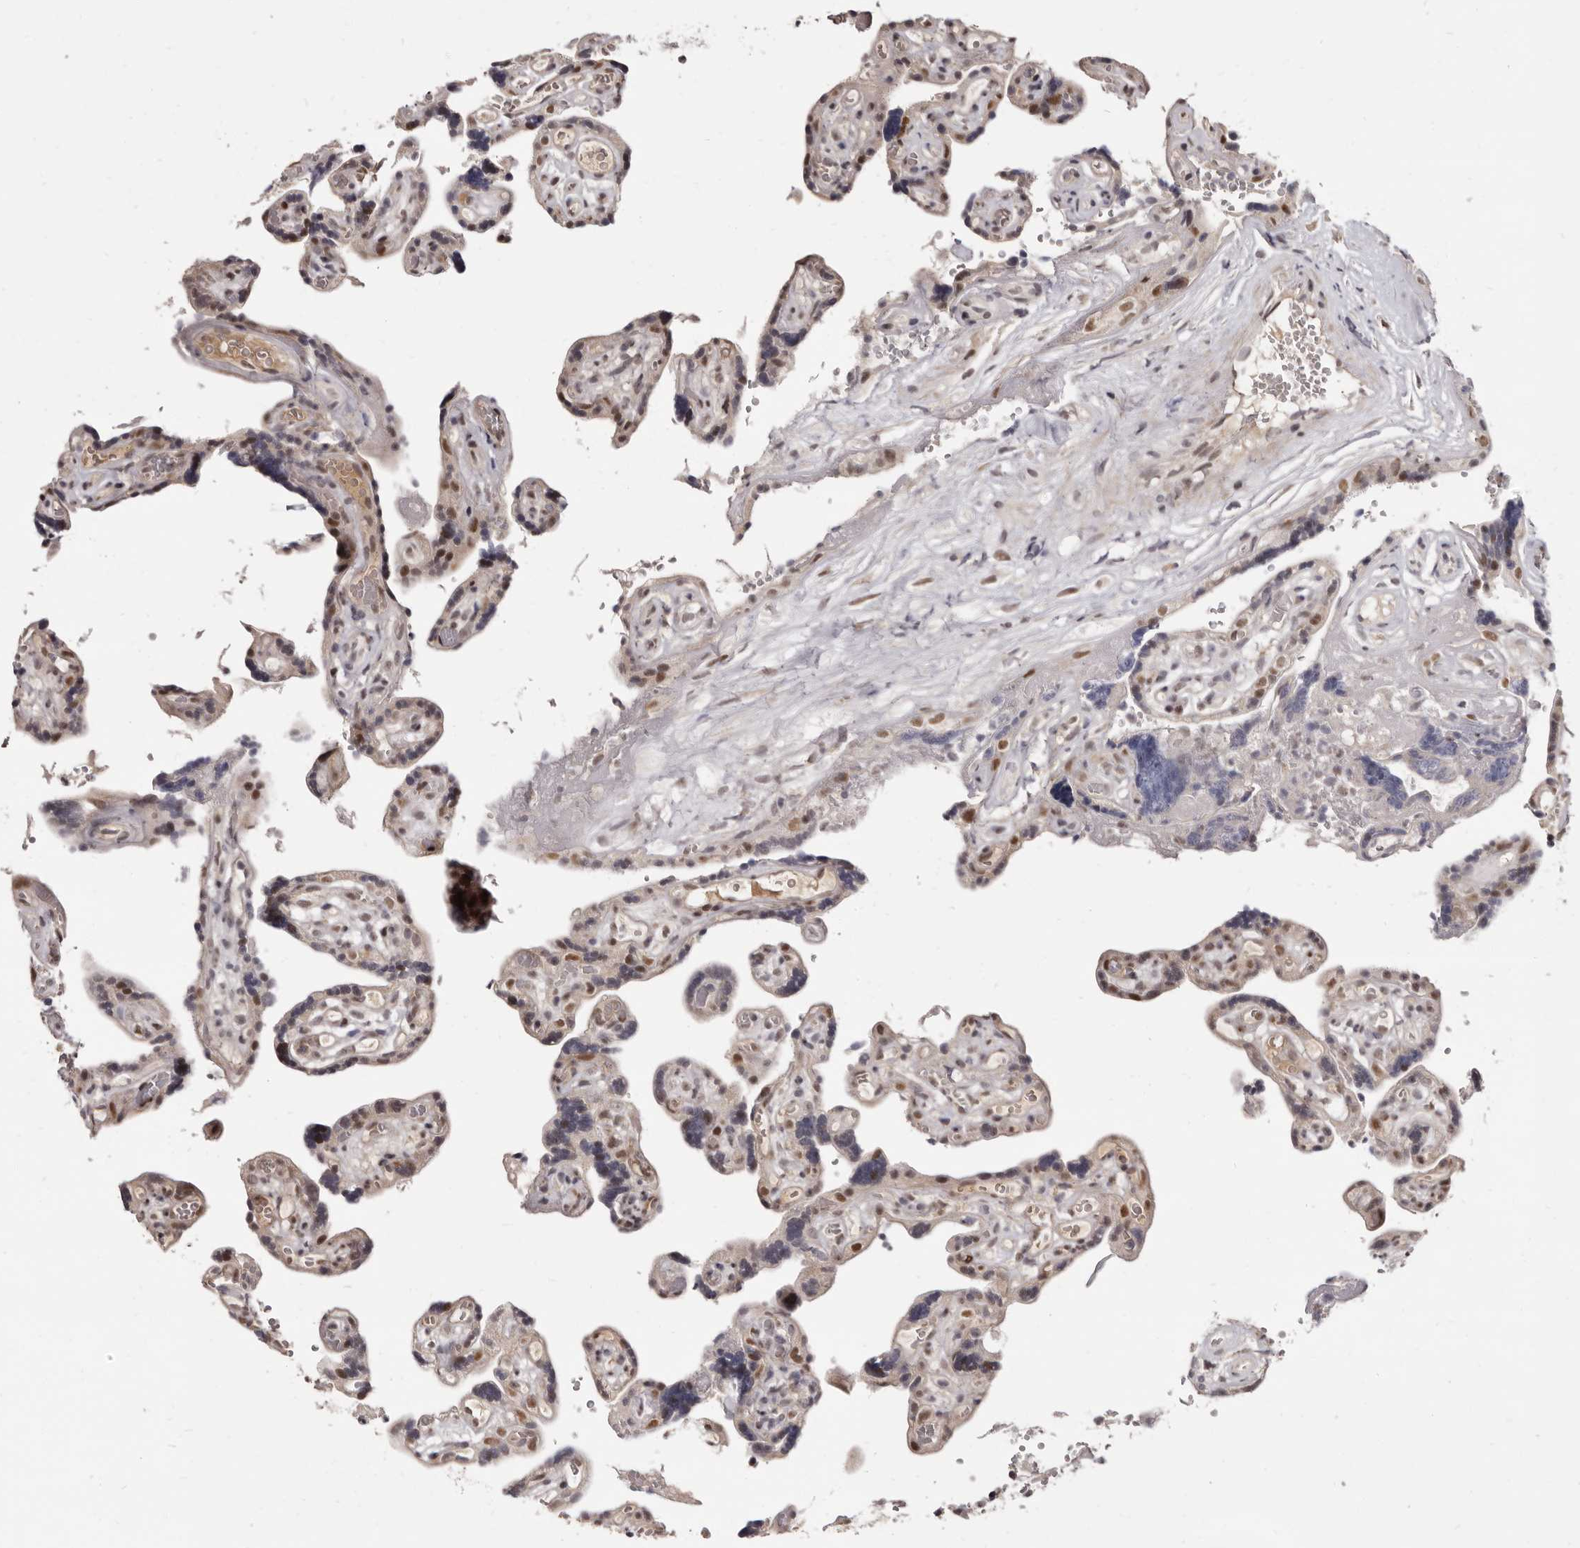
{"staining": {"intensity": "moderate", "quantity": ">75%", "location": "nuclear"}, "tissue": "placenta", "cell_type": "Trophoblastic cells", "image_type": "normal", "snomed": [{"axis": "morphology", "description": "Normal tissue, NOS"}, {"axis": "topography", "description": "Placenta"}], "caption": "This histopathology image reveals IHC staining of benign human placenta, with medium moderate nuclear expression in about >75% of trophoblastic cells.", "gene": "ZNF326", "patient": {"sex": "female", "age": 30}}